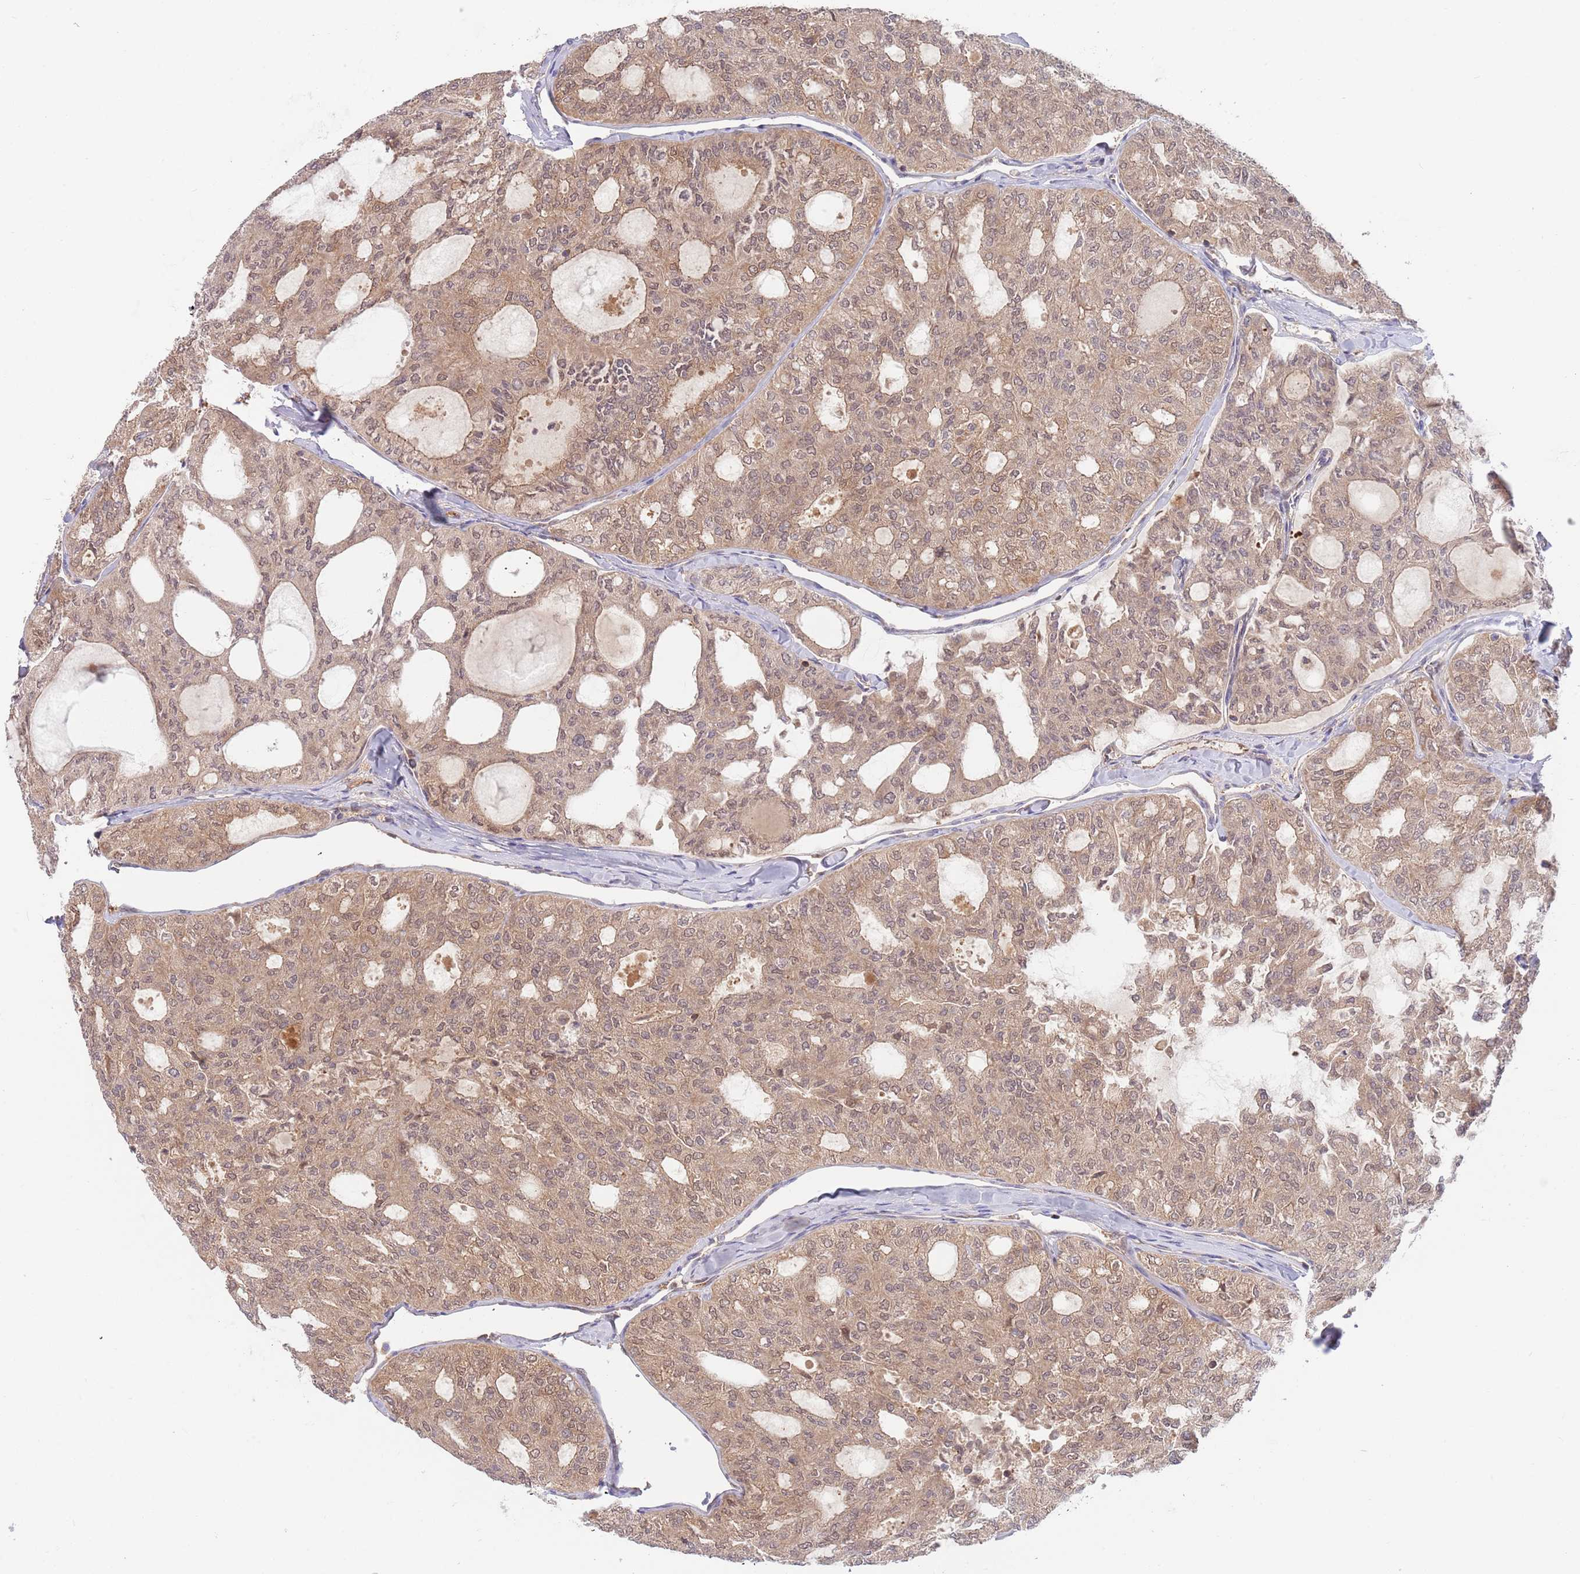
{"staining": {"intensity": "weak", "quantity": ">75%", "location": "cytoplasmic/membranous,nuclear"}, "tissue": "thyroid cancer", "cell_type": "Tumor cells", "image_type": "cancer", "snomed": [{"axis": "morphology", "description": "Follicular adenoma carcinoma, NOS"}, {"axis": "topography", "description": "Thyroid gland"}], "caption": "A high-resolution micrograph shows IHC staining of thyroid cancer (follicular adenoma carcinoma), which demonstrates weak cytoplasmic/membranous and nuclear expression in about >75% of tumor cells.", "gene": "GUK1", "patient": {"sex": "male", "age": 75}}